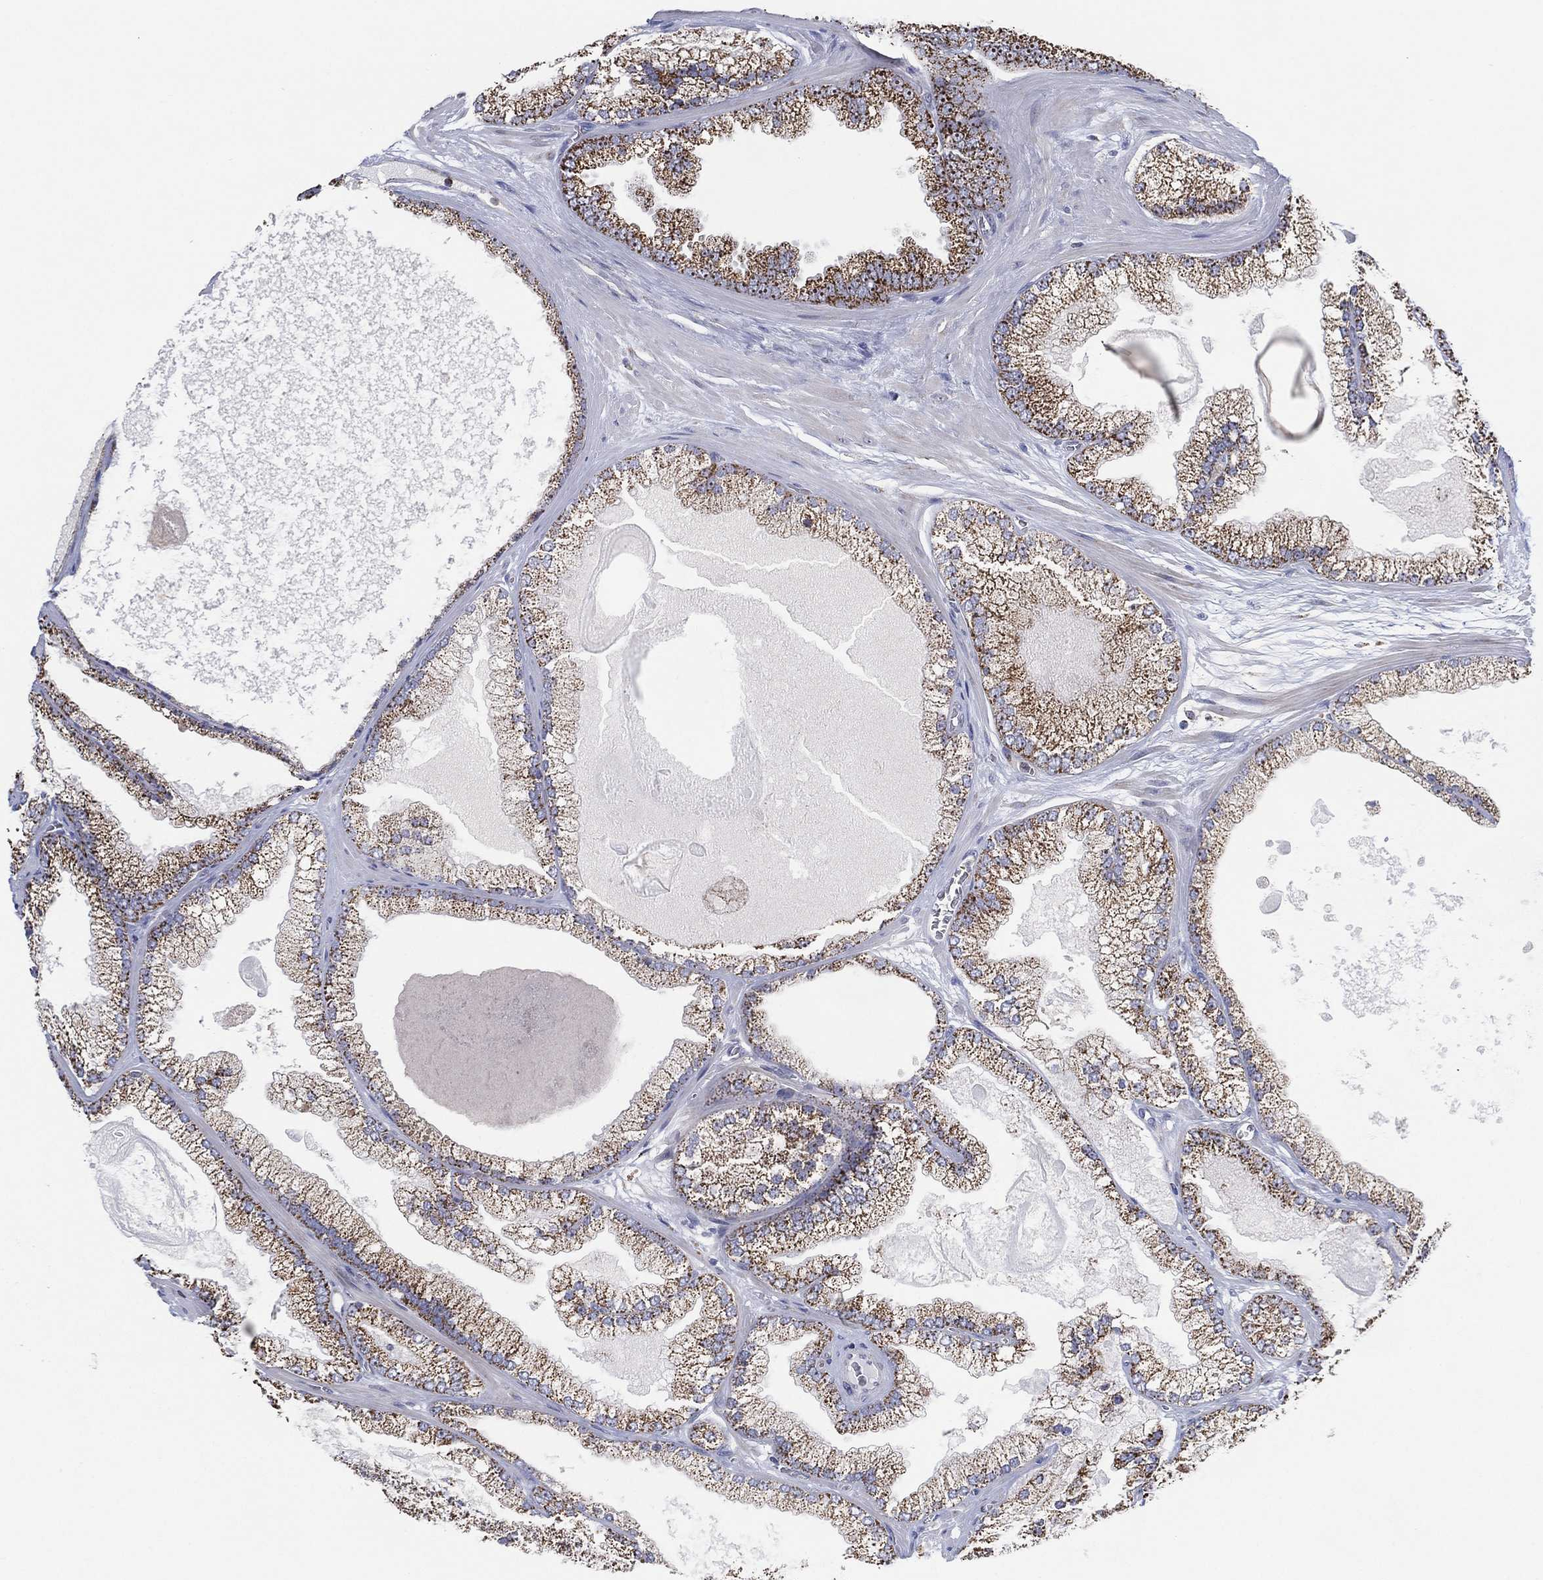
{"staining": {"intensity": "strong", "quantity": "25%-75%", "location": "cytoplasmic/membranous"}, "tissue": "prostate cancer", "cell_type": "Tumor cells", "image_type": "cancer", "snomed": [{"axis": "morphology", "description": "Adenocarcinoma, Low grade"}, {"axis": "topography", "description": "Prostate"}], "caption": "IHC of prostate cancer (low-grade adenocarcinoma) shows high levels of strong cytoplasmic/membranous expression in approximately 25%-75% of tumor cells.", "gene": "GCAT", "patient": {"sex": "male", "age": 57}}